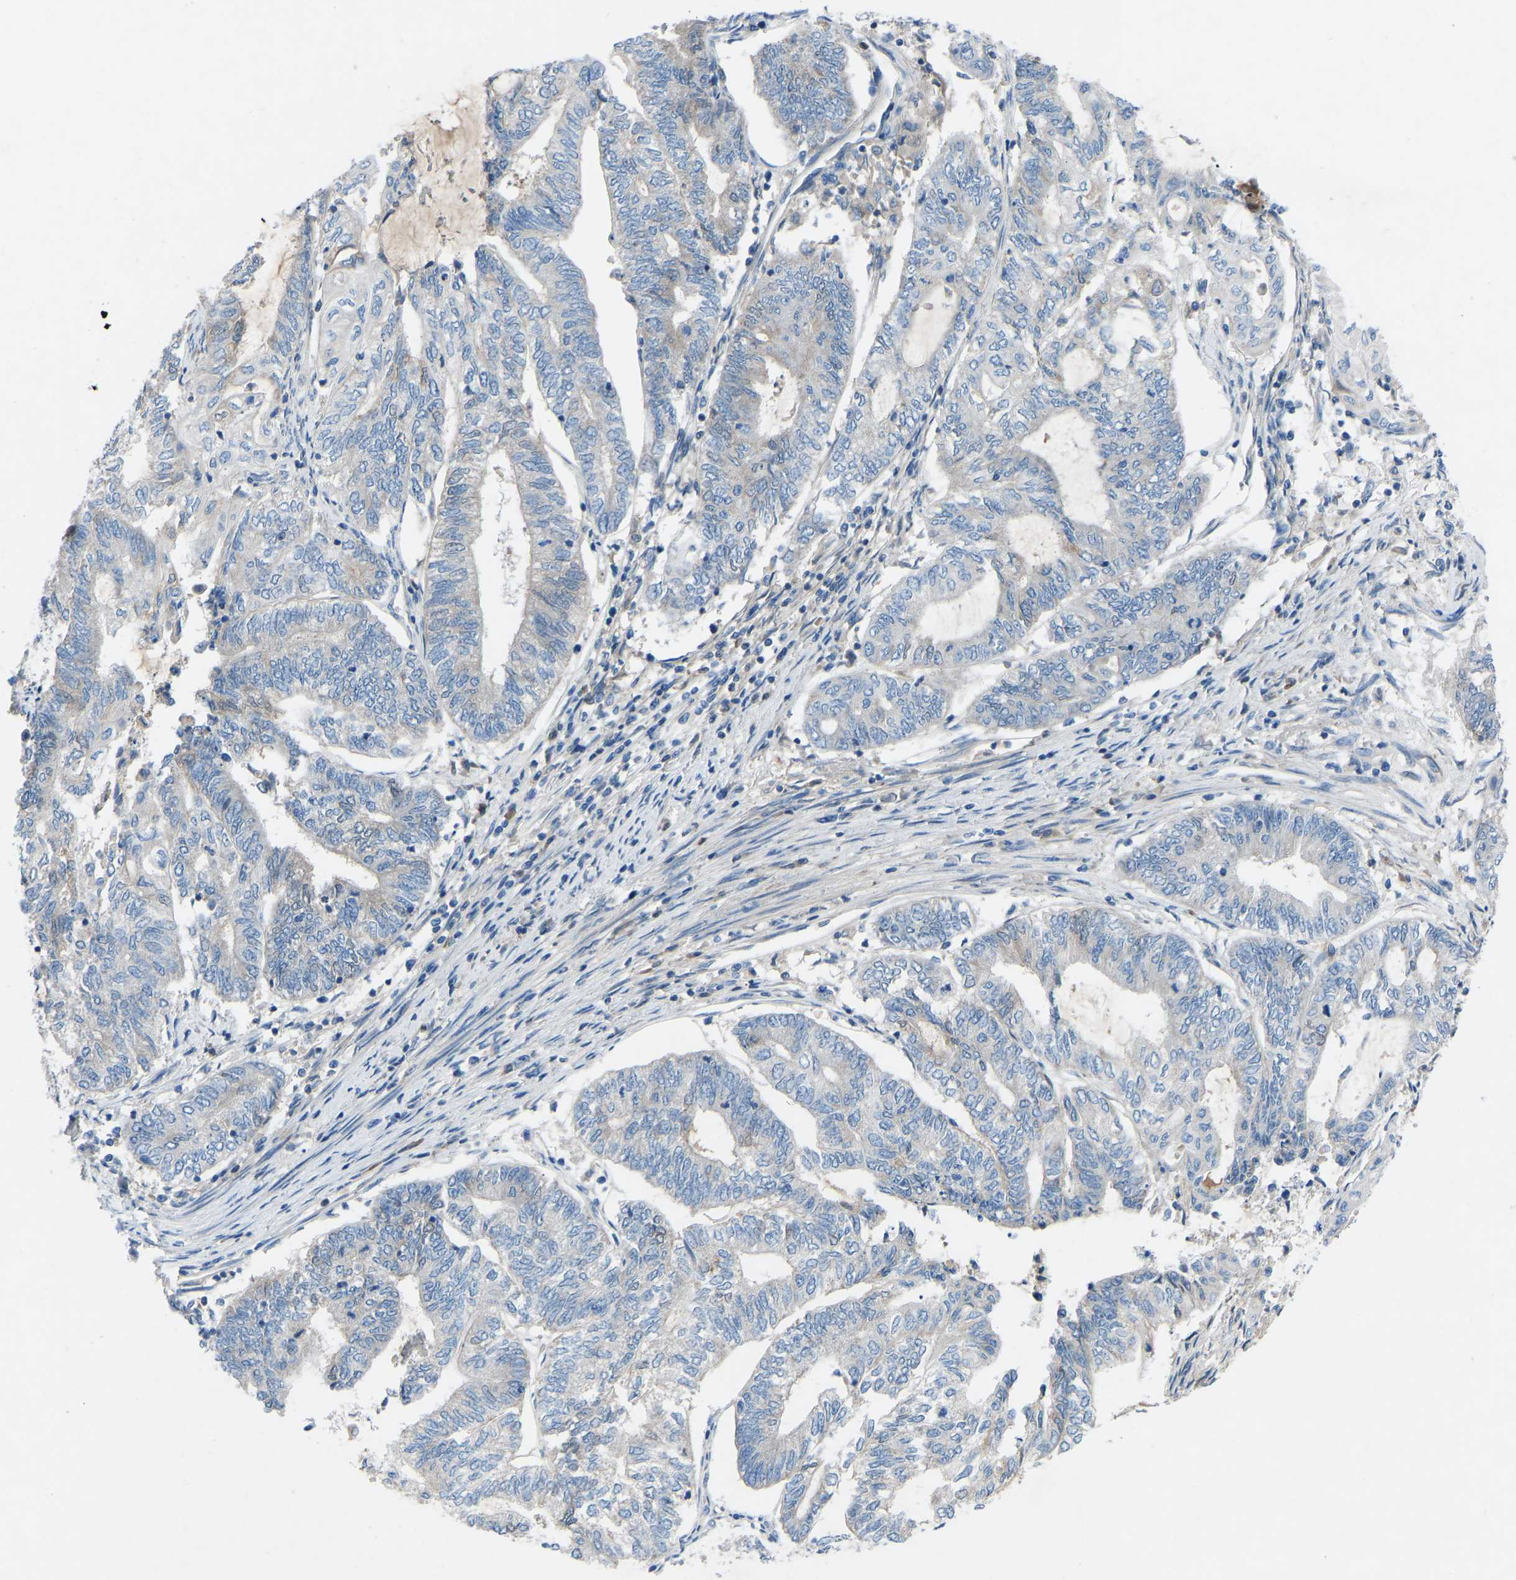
{"staining": {"intensity": "negative", "quantity": "none", "location": "none"}, "tissue": "endometrial cancer", "cell_type": "Tumor cells", "image_type": "cancer", "snomed": [{"axis": "morphology", "description": "Adenocarcinoma, NOS"}, {"axis": "topography", "description": "Uterus"}, {"axis": "topography", "description": "Endometrium"}], "caption": "Tumor cells are negative for brown protein staining in endometrial adenocarcinoma.", "gene": "GRK6", "patient": {"sex": "female", "age": 70}}